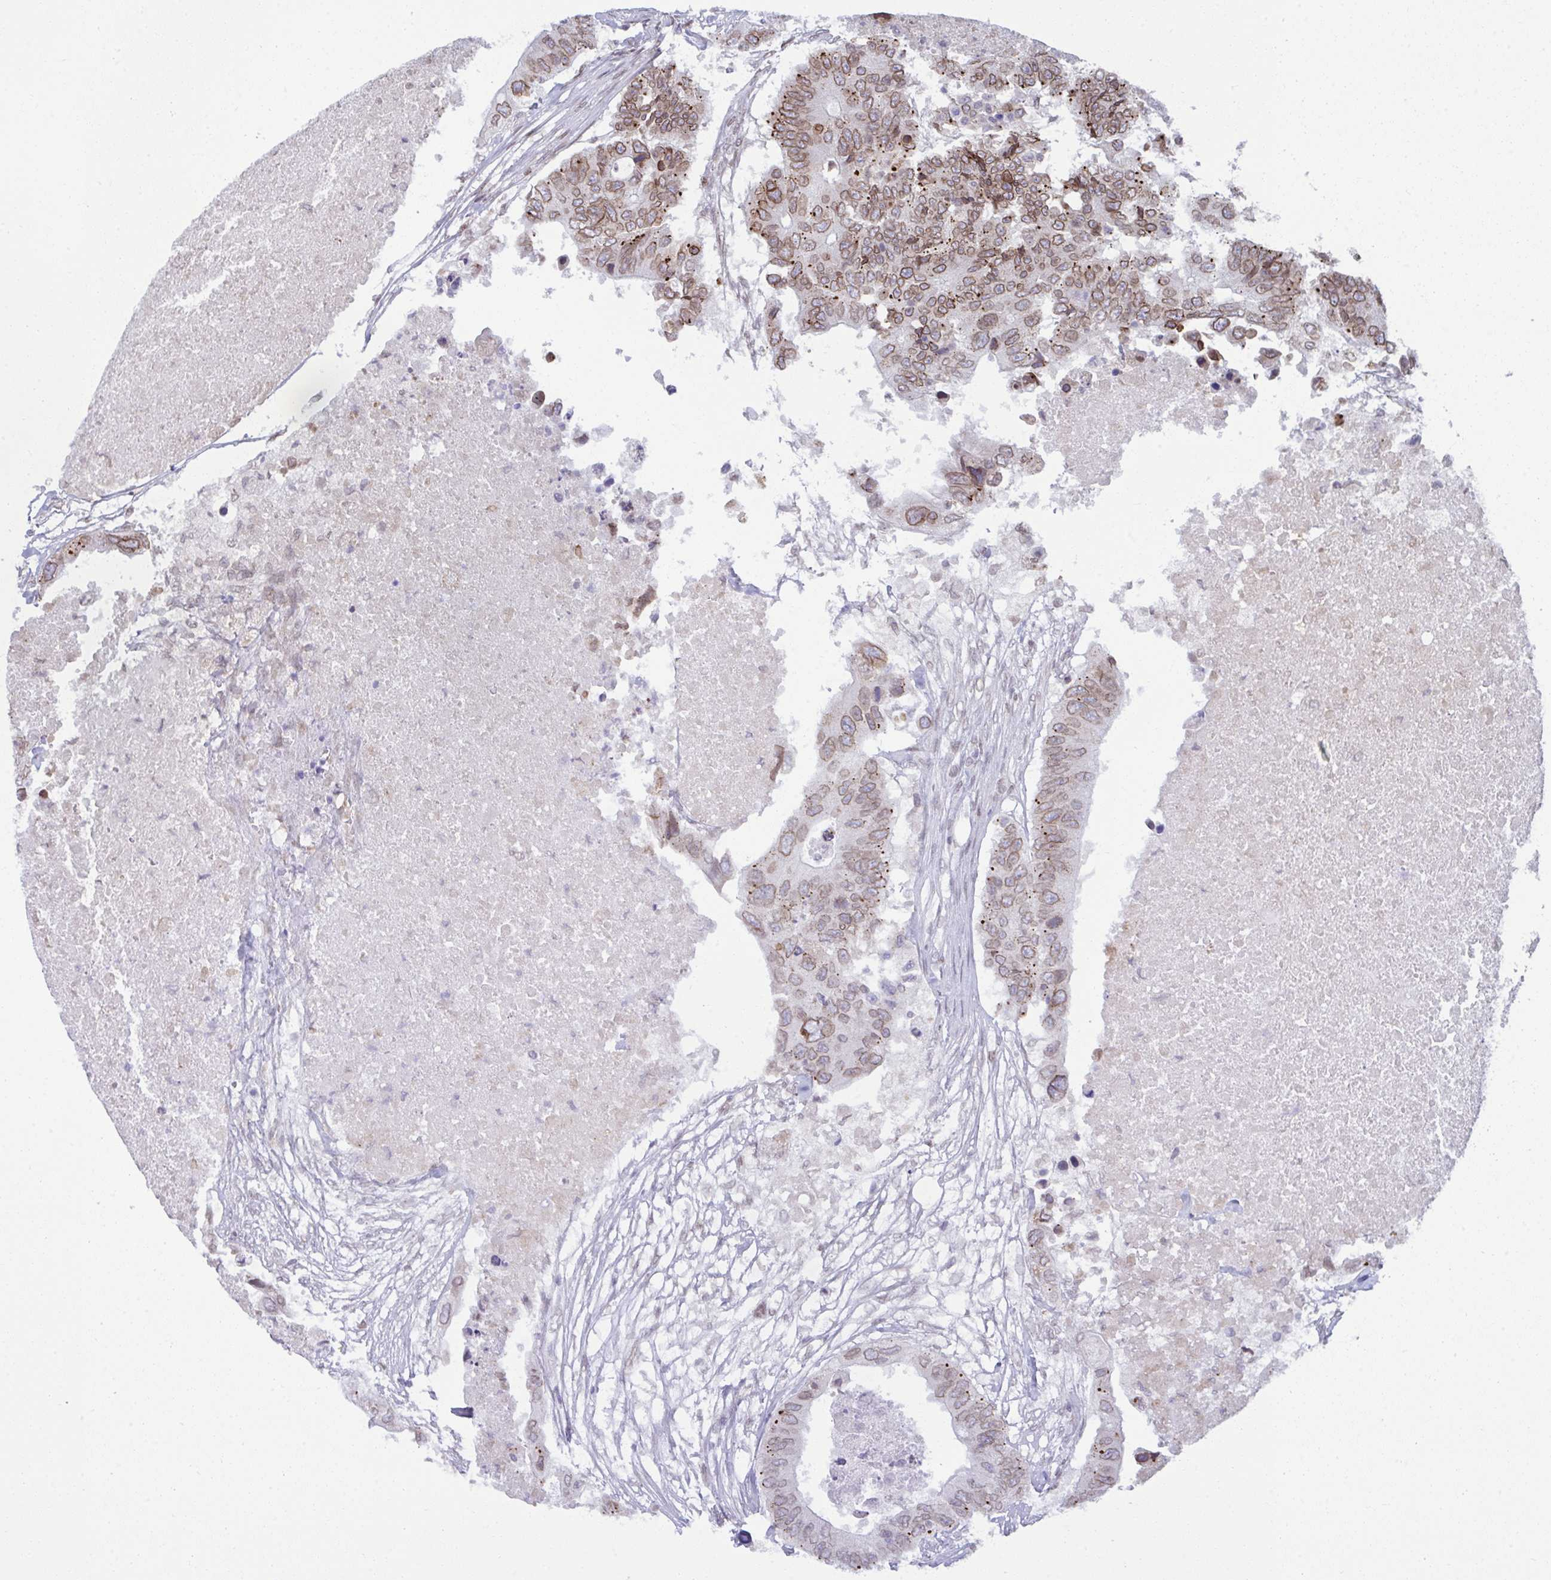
{"staining": {"intensity": "moderate", "quantity": ">75%", "location": "cytoplasmic/membranous,nuclear"}, "tissue": "colorectal cancer", "cell_type": "Tumor cells", "image_type": "cancer", "snomed": [{"axis": "morphology", "description": "Adenocarcinoma, NOS"}, {"axis": "topography", "description": "Colon"}], "caption": "Moderate cytoplasmic/membranous and nuclear protein positivity is appreciated in about >75% of tumor cells in colorectal cancer (adenocarcinoma). (Brightfield microscopy of DAB IHC at high magnification).", "gene": "RANBP2", "patient": {"sex": "male", "age": 71}}